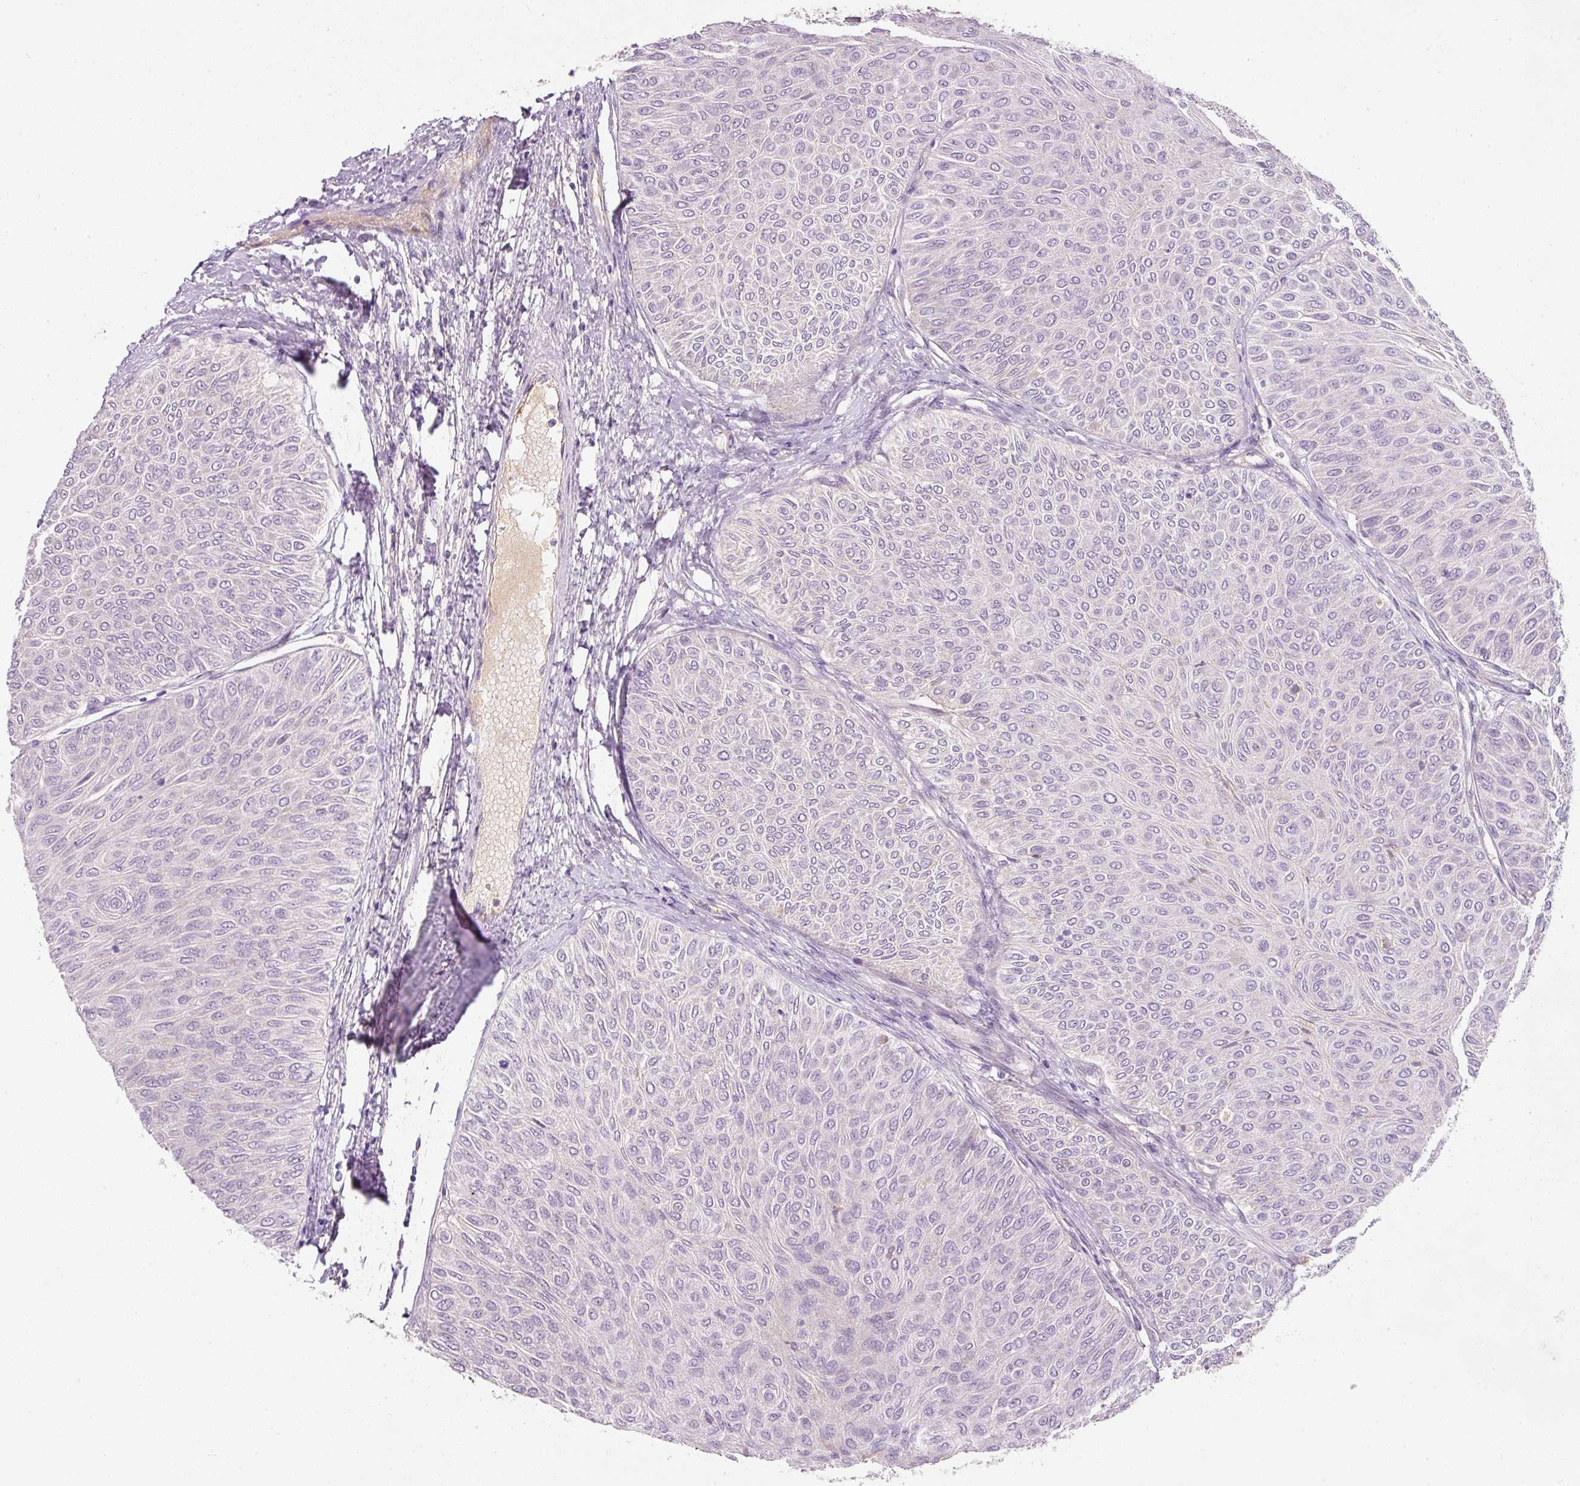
{"staining": {"intensity": "negative", "quantity": "none", "location": "none"}, "tissue": "urothelial cancer", "cell_type": "Tumor cells", "image_type": "cancer", "snomed": [{"axis": "morphology", "description": "Urothelial carcinoma, Low grade"}, {"axis": "topography", "description": "Urinary bladder"}], "caption": "High magnification brightfield microscopy of urothelial cancer stained with DAB (3,3'-diaminobenzidine) (brown) and counterstained with hematoxylin (blue): tumor cells show no significant expression.", "gene": "TMEM37", "patient": {"sex": "male", "age": 78}}